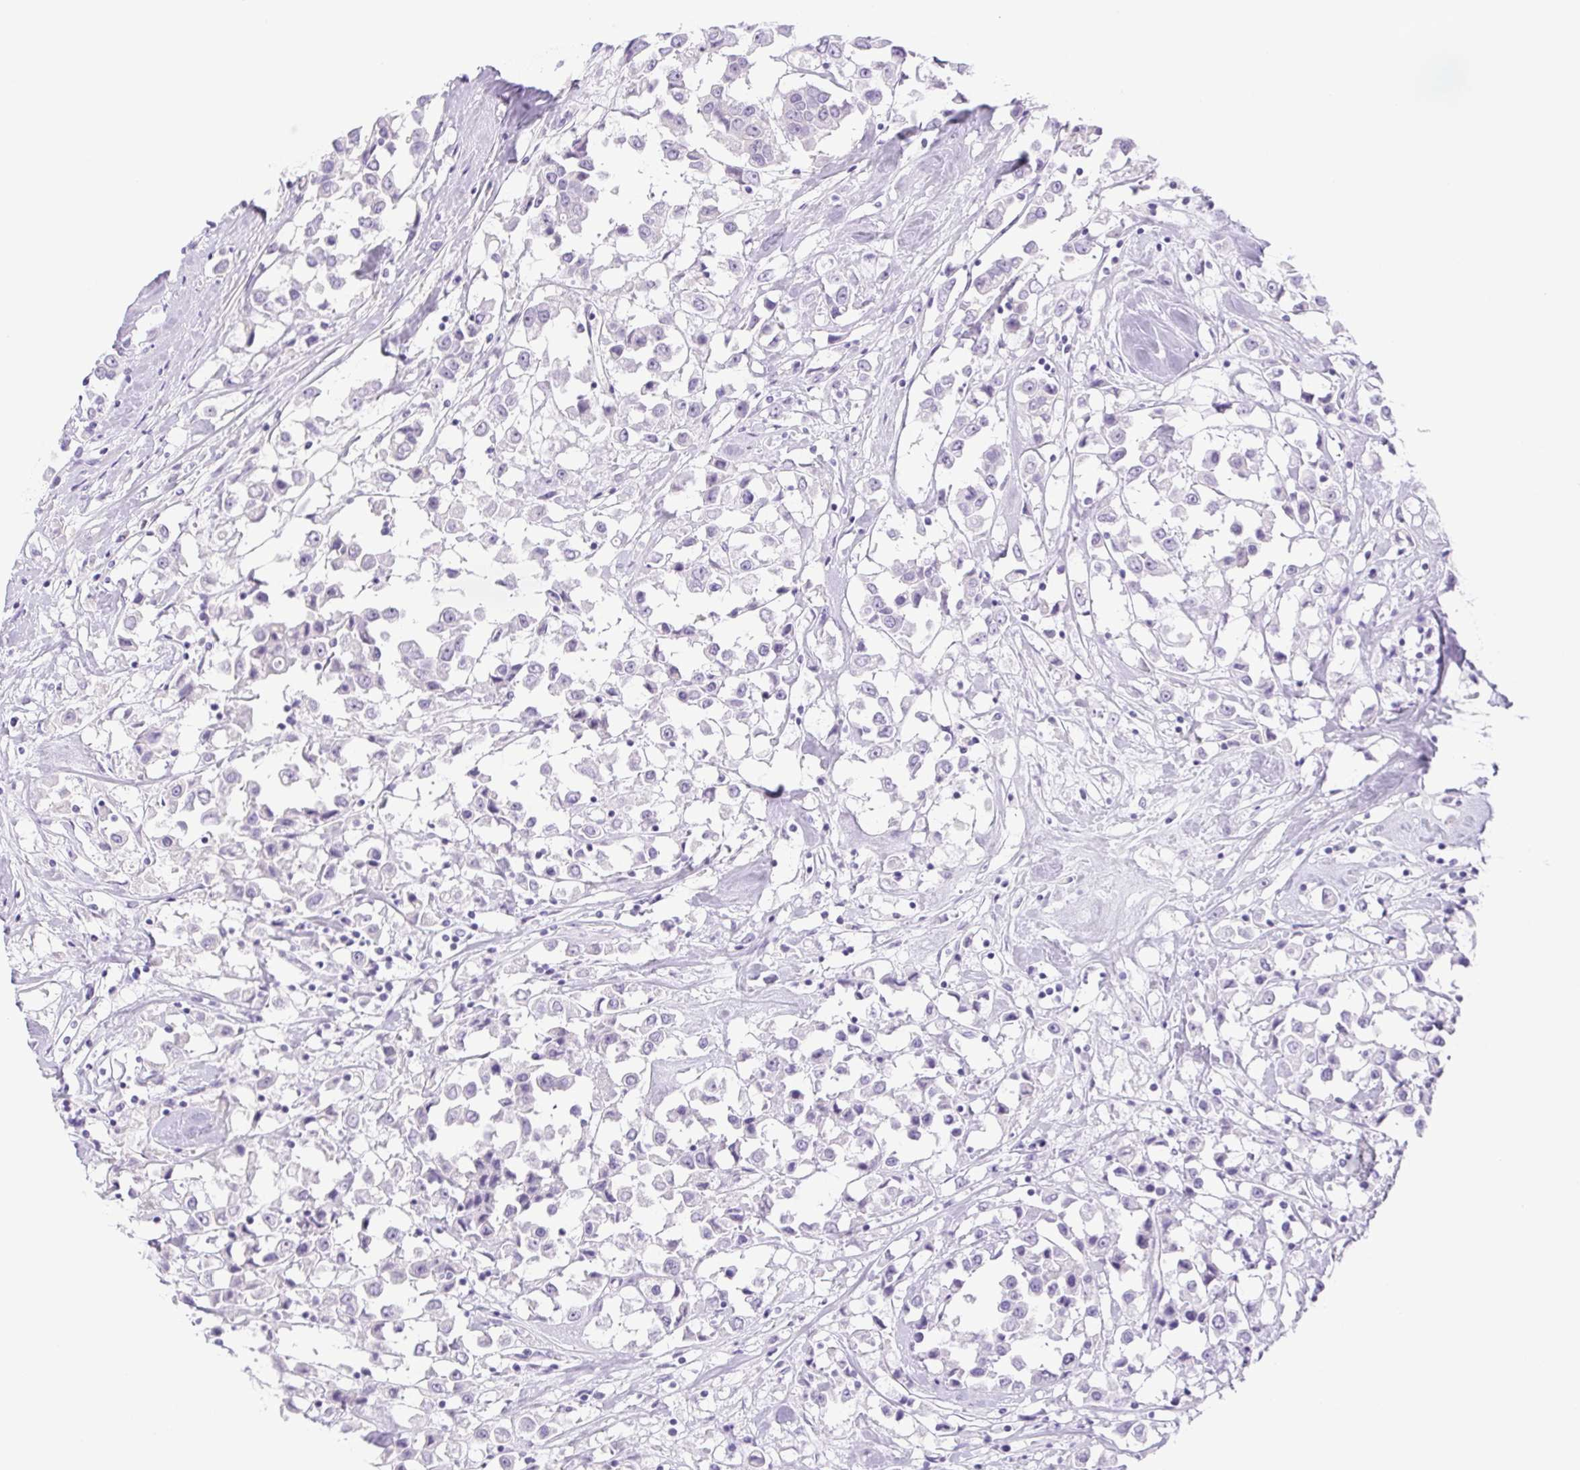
{"staining": {"intensity": "negative", "quantity": "none", "location": "none"}, "tissue": "breast cancer", "cell_type": "Tumor cells", "image_type": "cancer", "snomed": [{"axis": "morphology", "description": "Duct carcinoma"}, {"axis": "topography", "description": "Breast"}], "caption": "IHC micrograph of breast cancer stained for a protein (brown), which reveals no positivity in tumor cells.", "gene": "PAPPA2", "patient": {"sex": "female", "age": 61}}